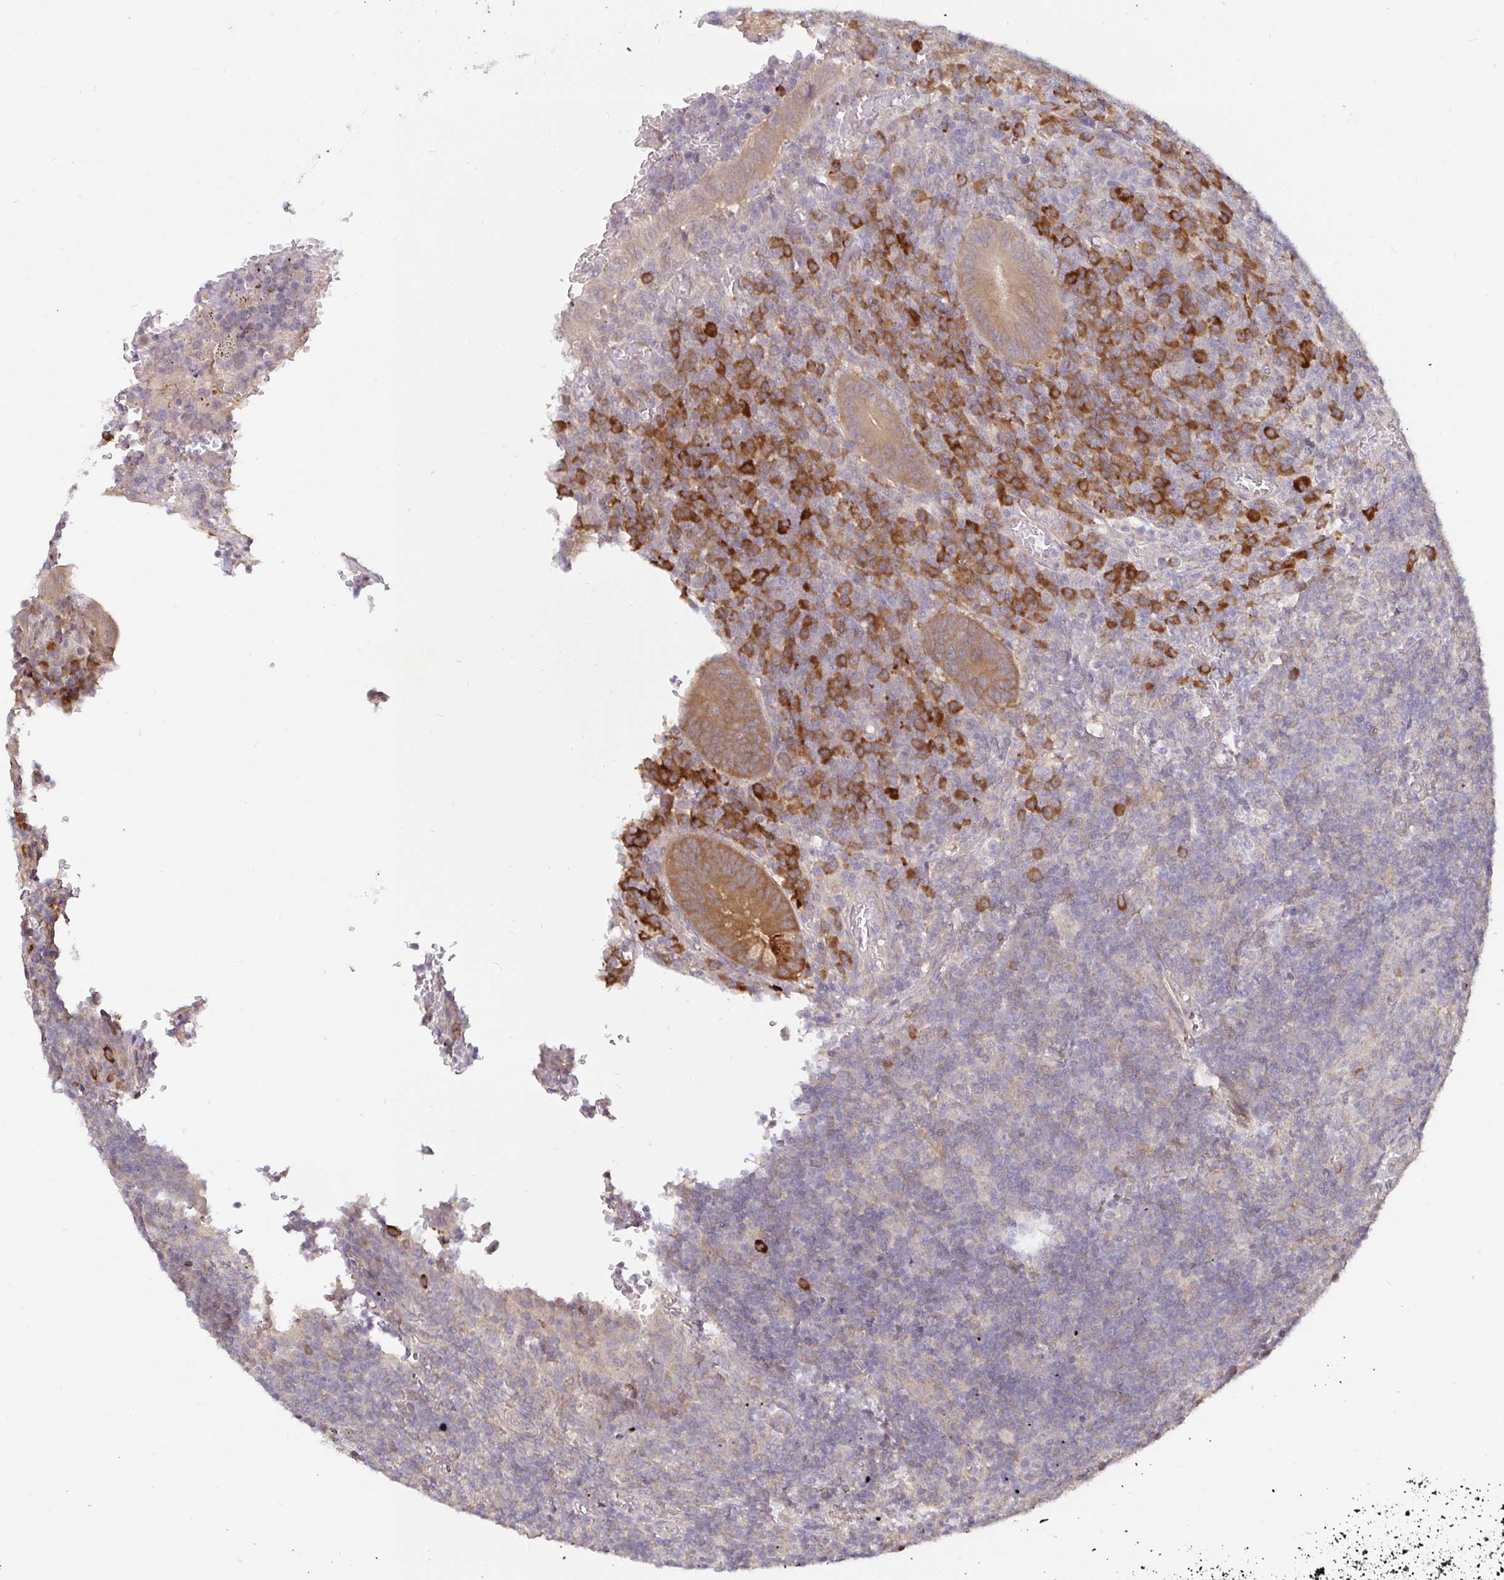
{"staining": {"intensity": "moderate", "quantity": ">75%", "location": "cytoplasmic/membranous"}, "tissue": "appendix", "cell_type": "Glandular cells", "image_type": "normal", "snomed": [{"axis": "morphology", "description": "Normal tissue, NOS"}, {"axis": "topography", "description": "Appendix"}], "caption": "This micrograph shows immunohistochemistry (IHC) staining of normal appendix, with medium moderate cytoplasmic/membranous staining in about >75% of glandular cells.", "gene": "LMO4", "patient": {"sex": "male", "age": 18}}